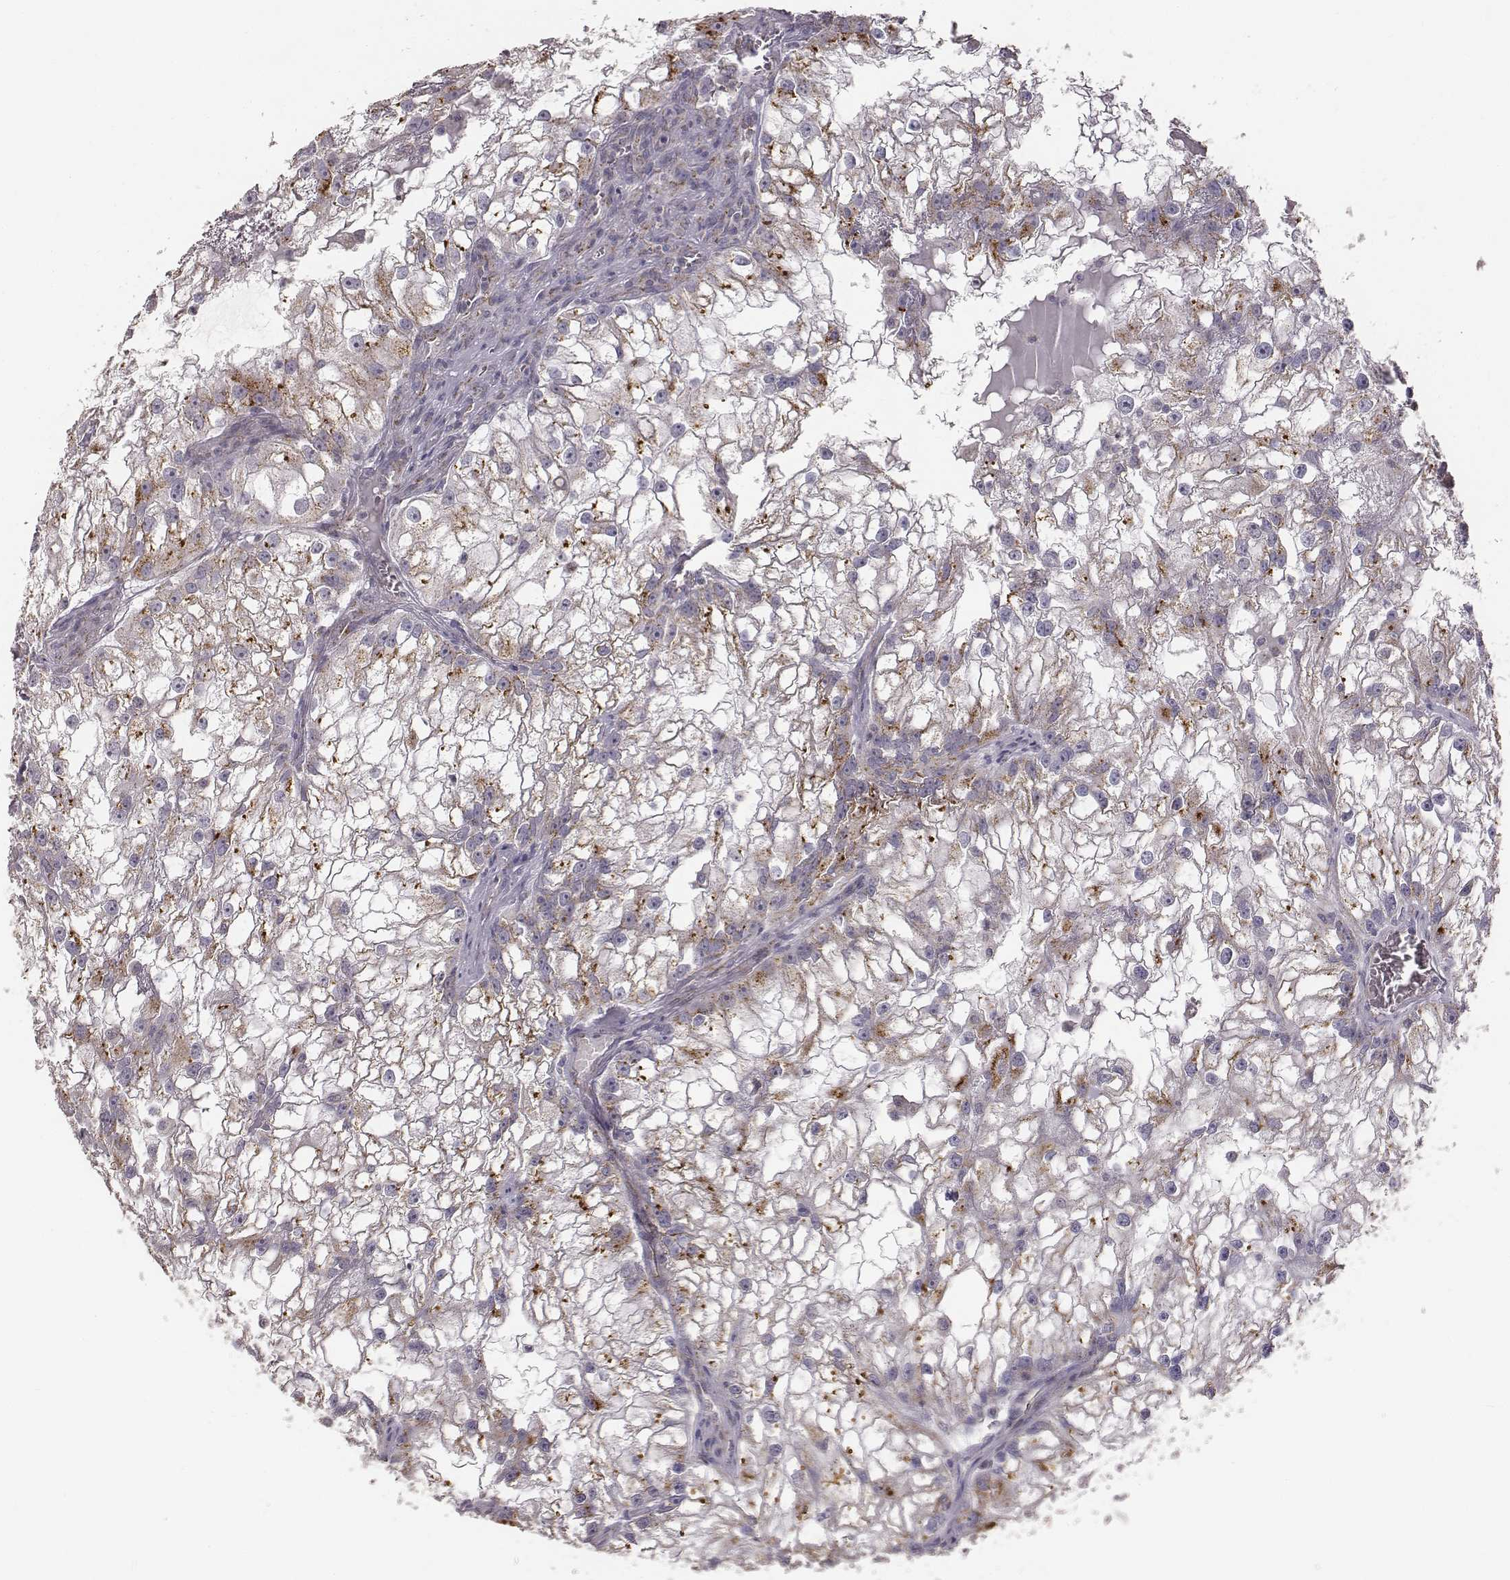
{"staining": {"intensity": "weak", "quantity": "25%-75%", "location": "cytoplasmic/membranous"}, "tissue": "renal cancer", "cell_type": "Tumor cells", "image_type": "cancer", "snomed": [{"axis": "morphology", "description": "Adenocarcinoma, NOS"}, {"axis": "topography", "description": "Kidney"}], "caption": "Immunohistochemical staining of adenocarcinoma (renal) shows low levels of weak cytoplasmic/membranous protein expression in approximately 25%-75% of tumor cells.", "gene": "ABCD3", "patient": {"sex": "male", "age": 59}}